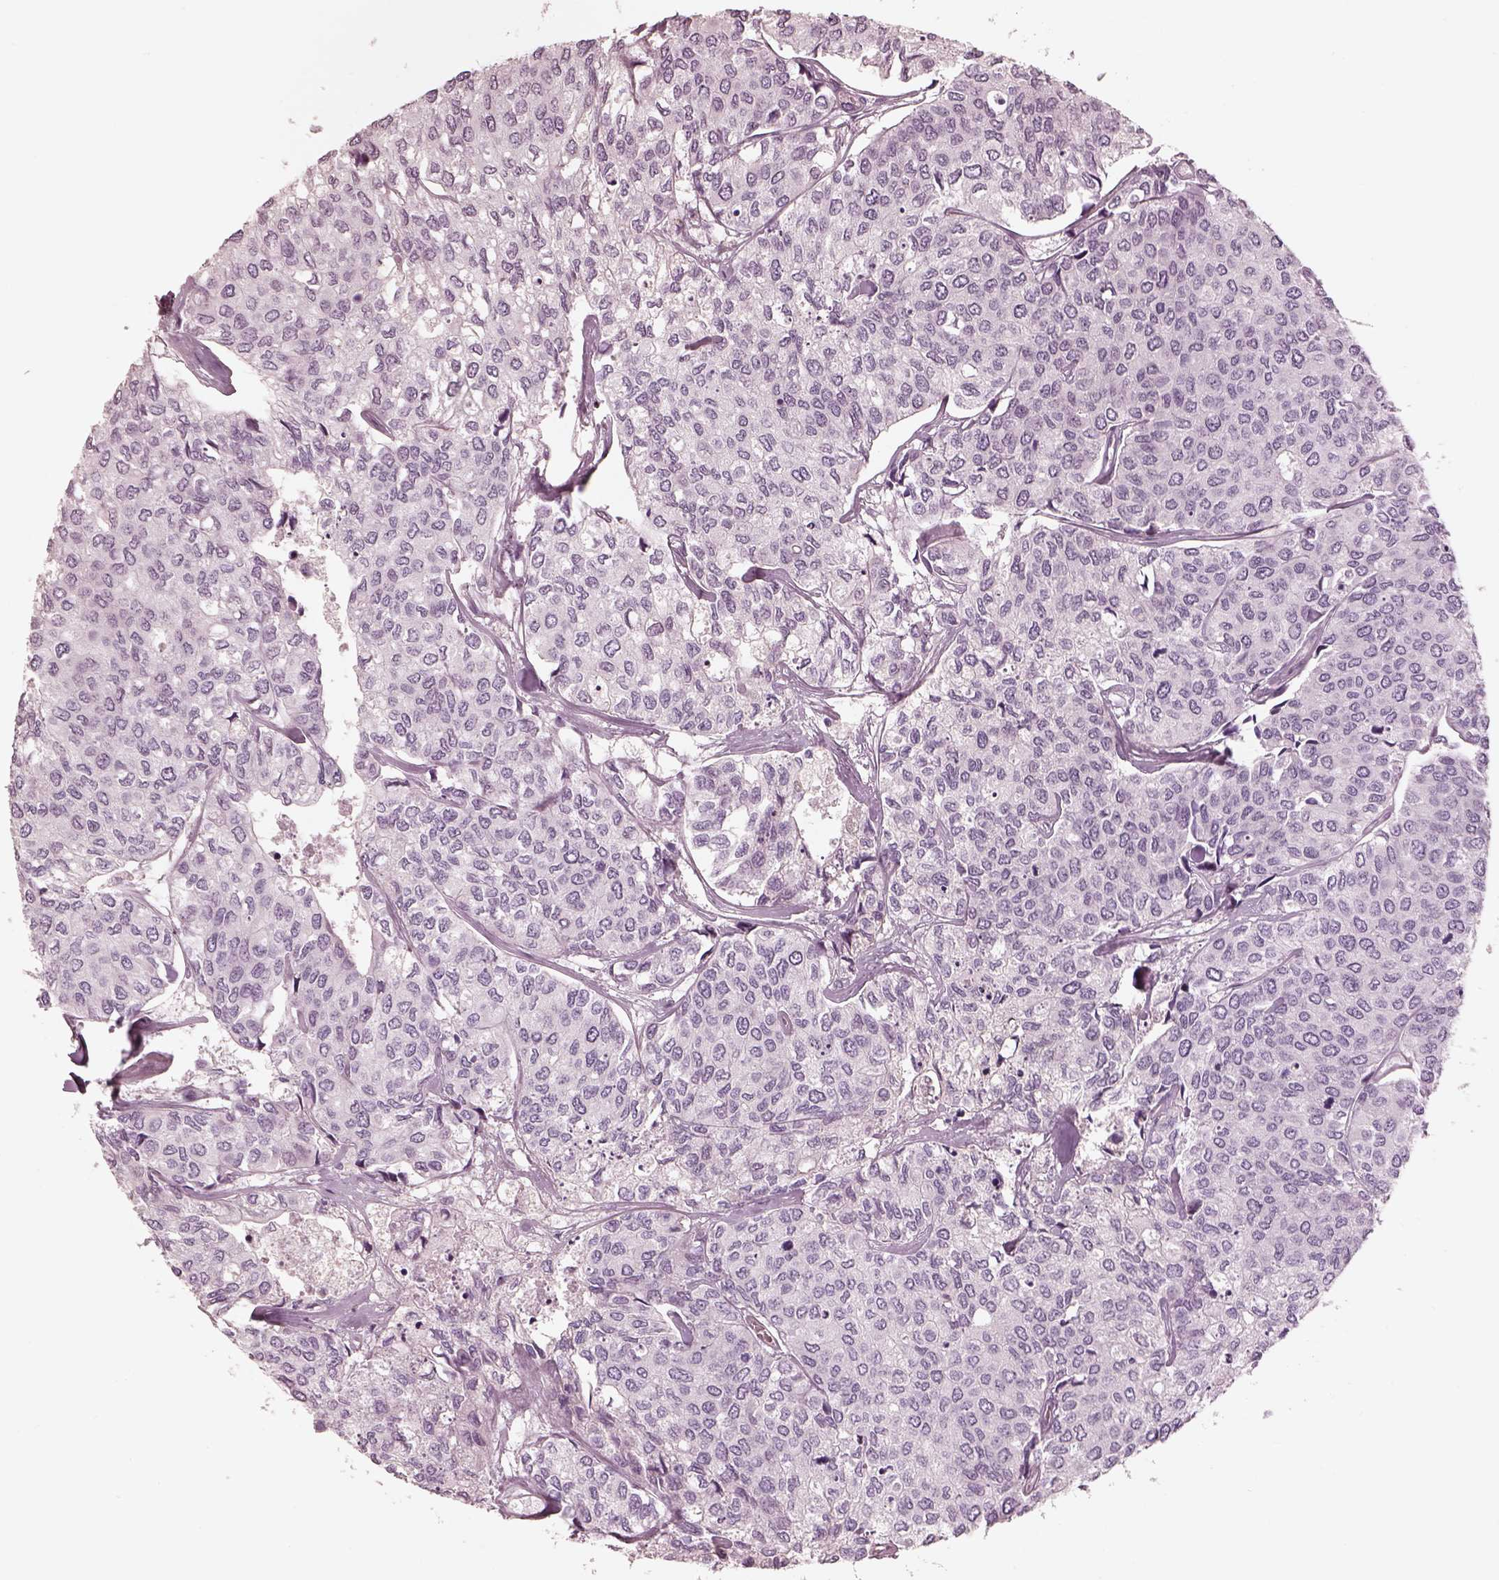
{"staining": {"intensity": "negative", "quantity": "none", "location": "none"}, "tissue": "urothelial cancer", "cell_type": "Tumor cells", "image_type": "cancer", "snomed": [{"axis": "morphology", "description": "Urothelial carcinoma, High grade"}, {"axis": "topography", "description": "Urinary bladder"}], "caption": "Immunohistochemistry (IHC) micrograph of high-grade urothelial carcinoma stained for a protein (brown), which shows no expression in tumor cells. (DAB IHC with hematoxylin counter stain).", "gene": "OPN4", "patient": {"sex": "male", "age": 73}}